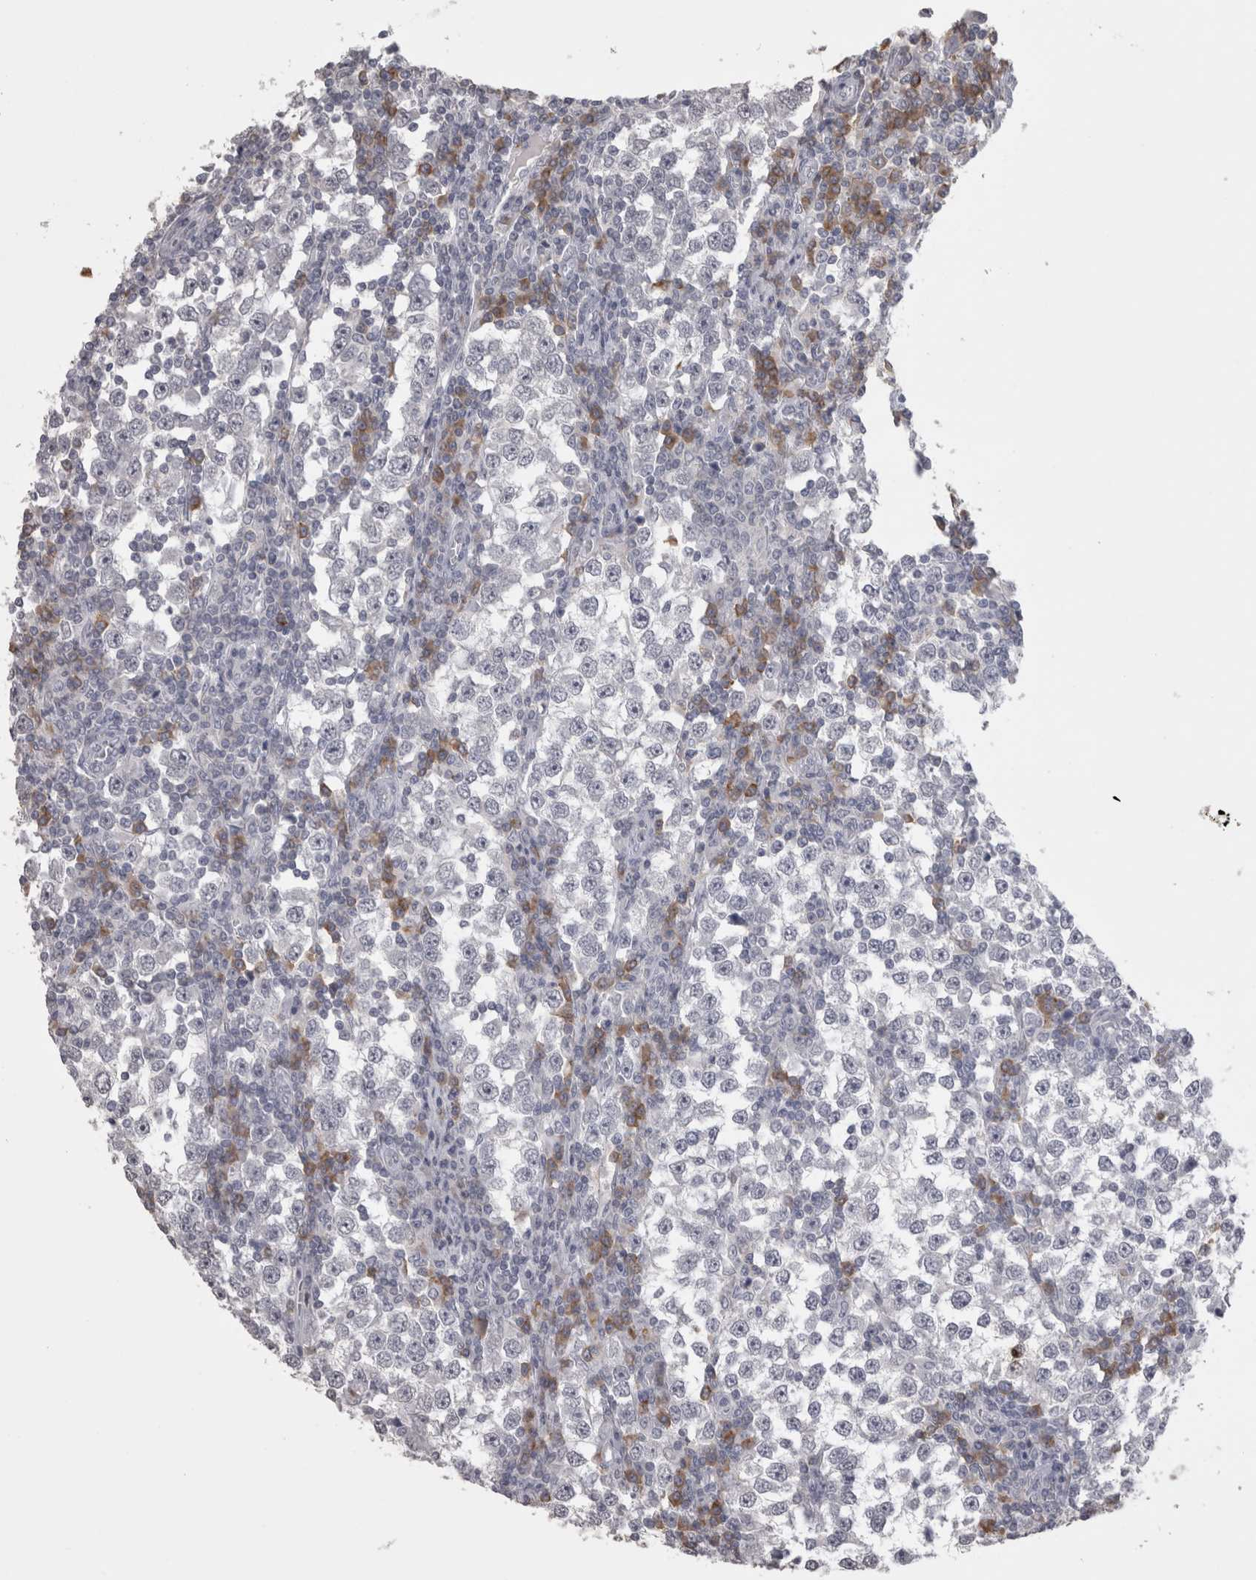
{"staining": {"intensity": "negative", "quantity": "none", "location": "none"}, "tissue": "testis cancer", "cell_type": "Tumor cells", "image_type": "cancer", "snomed": [{"axis": "morphology", "description": "Seminoma, NOS"}, {"axis": "topography", "description": "Testis"}], "caption": "Tumor cells are negative for brown protein staining in testis seminoma. Nuclei are stained in blue.", "gene": "LAX1", "patient": {"sex": "male", "age": 65}}